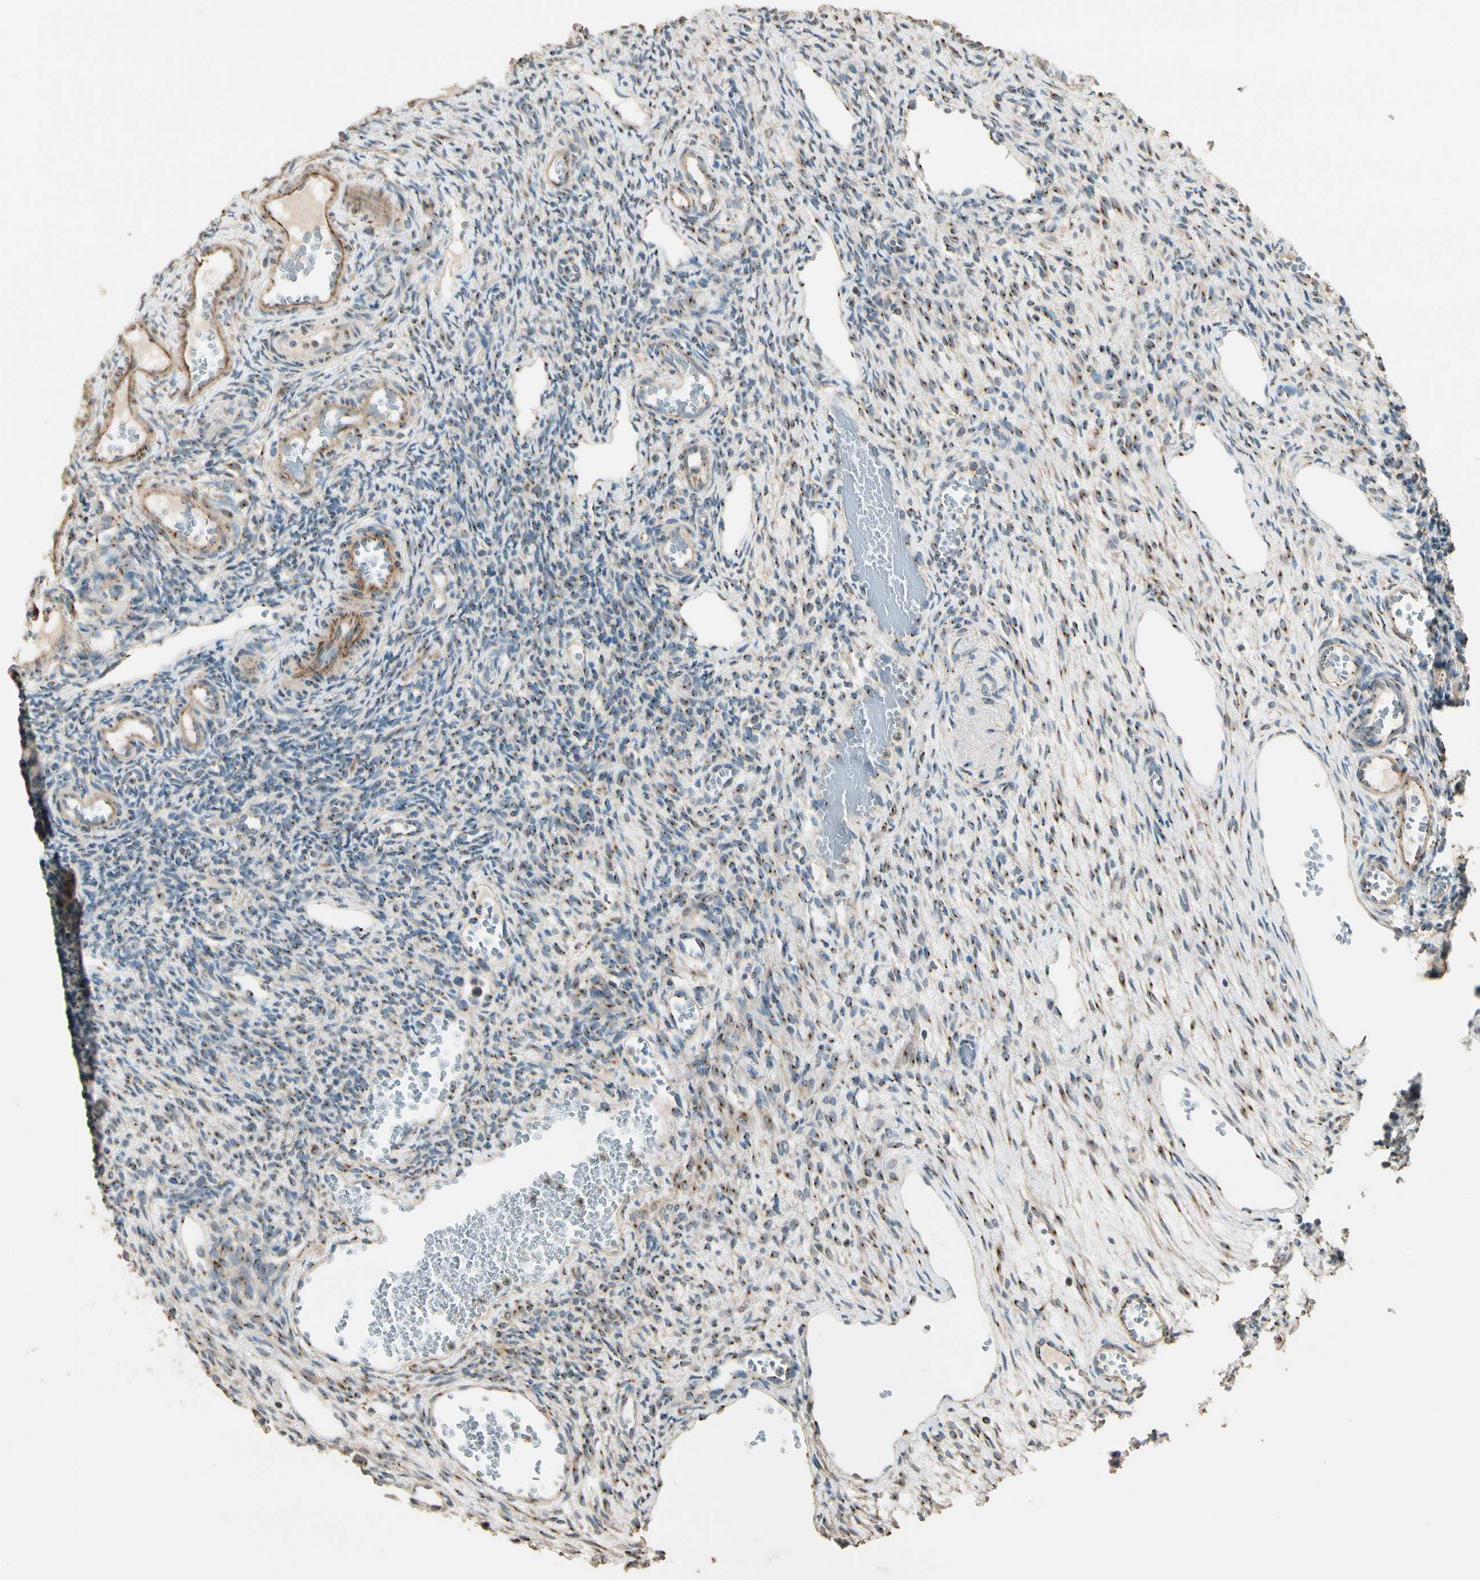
{"staining": {"intensity": "moderate", "quantity": "25%-75%", "location": "cytoplasmic/membranous"}, "tissue": "ovary", "cell_type": "Ovarian stroma cells", "image_type": "normal", "snomed": [{"axis": "morphology", "description": "Normal tissue, NOS"}, {"axis": "topography", "description": "Ovary"}], "caption": "A medium amount of moderate cytoplasmic/membranous expression is appreciated in about 25%-75% of ovarian stroma cells in unremarkable ovary. (Brightfield microscopy of DAB IHC at high magnification).", "gene": "AKAP9", "patient": {"sex": "female", "age": 33}}